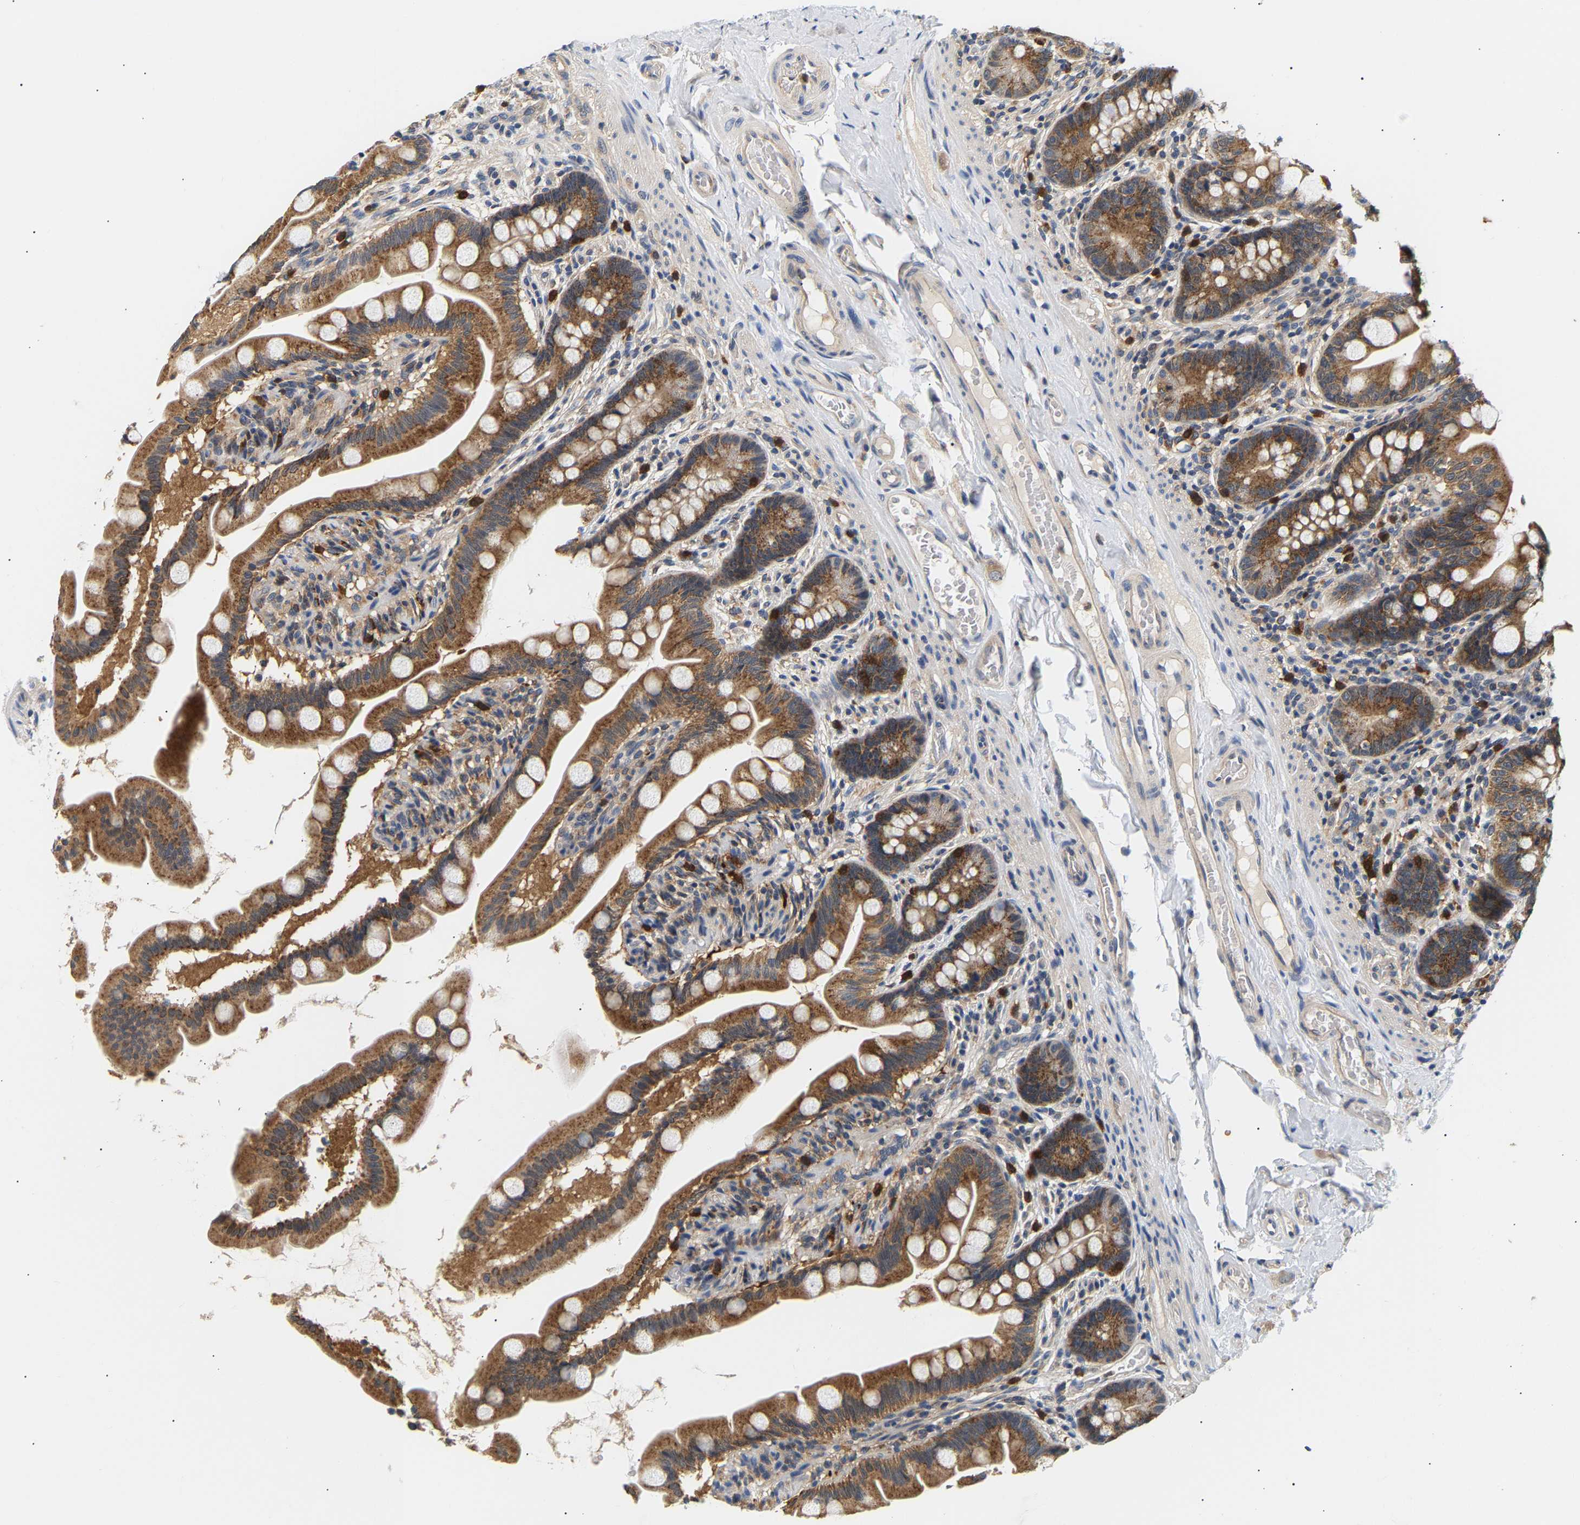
{"staining": {"intensity": "moderate", "quantity": ">75%", "location": "cytoplasmic/membranous"}, "tissue": "small intestine", "cell_type": "Glandular cells", "image_type": "normal", "snomed": [{"axis": "morphology", "description": "Normal tissue, NOS"}, {"axis": "topography", "description": "Small intestine"}], "caption": "Protein analysis of normal small intestine reveals moderate cytoplasmic/membranous expression in approximately >75% of glandular cells.", "gene": "PPID", "patient": {"sex": "female", "age": 56}}